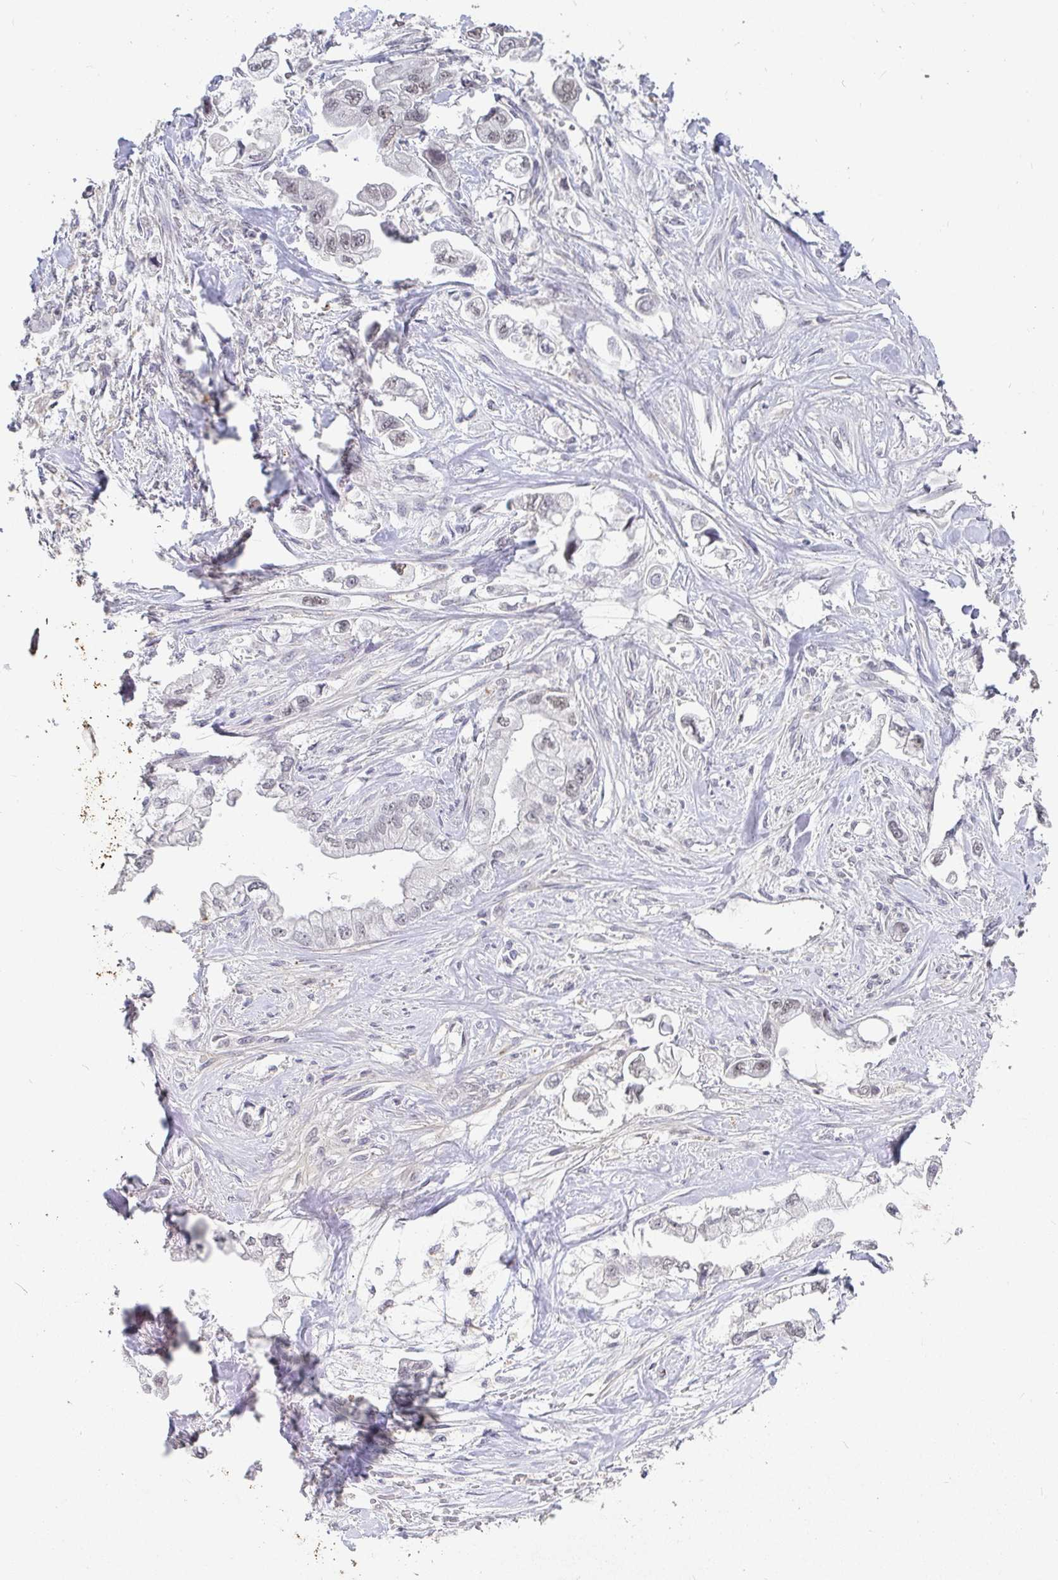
{"staining": {"intensity": "negative", "quantity": "none", "location": "none"}, "tissue": "stomach cancer", "cell_type": "Tumor cells", "image_type": "cancer", "snomed": [{"axis": "morphology", "description": "Adenocarcinoma, NOS"}, {"axis": "topography", "description": "Stomach"}], "caption": "Human stomach adenocarcinoma stained for a protein using immunohistochemistry (IHC) shows no staining in tumor cells.", "gene": "RCOR1", "patient": {"sex": "male", "age": 62}}